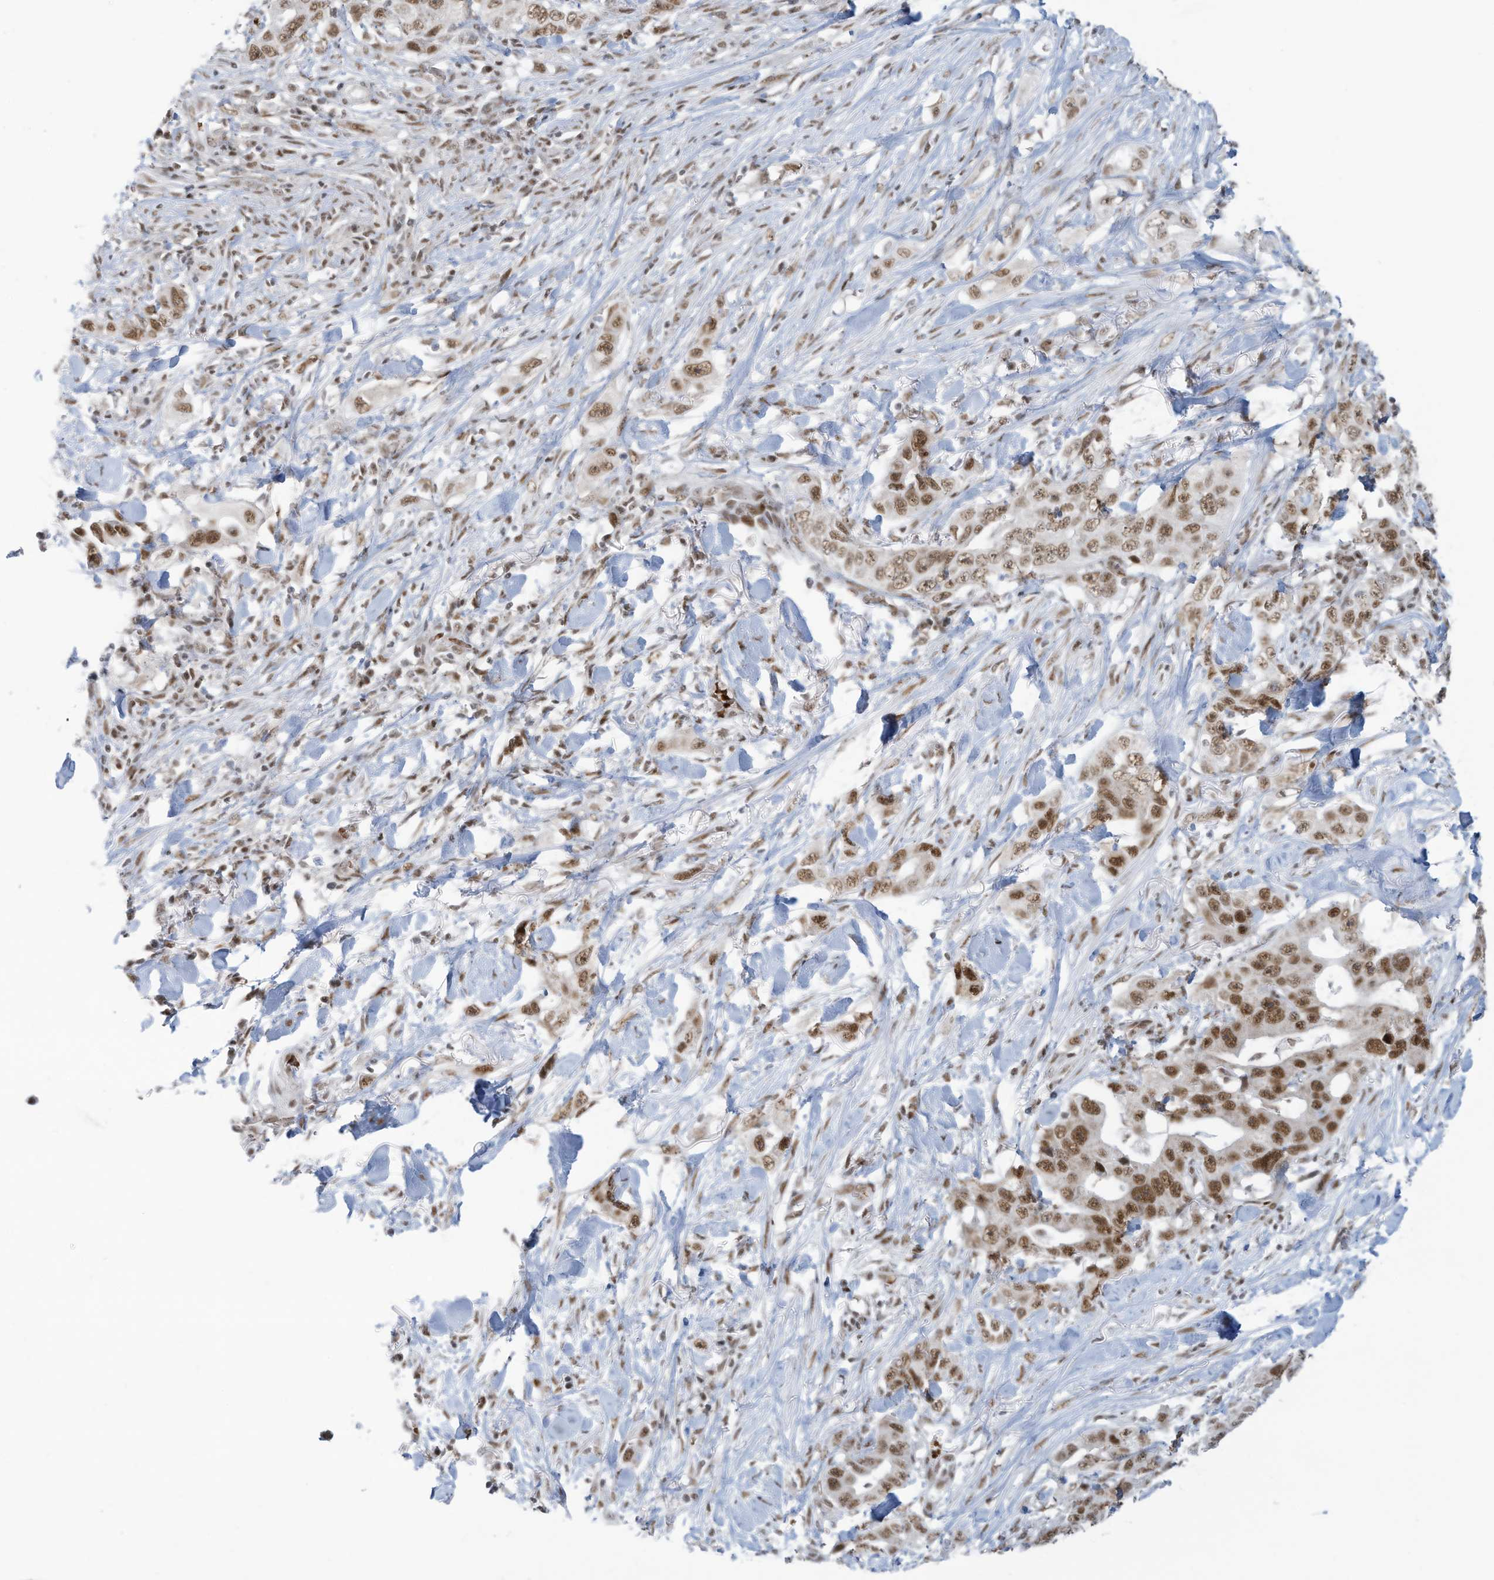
{"staining": {"intensity": "moderate", "quantity": ">75%", "location": "nuclear"}, "tissue": "lung cancer", "cell_type": "Tumor cells", "image_type": "cancer", "snomed": [{"axis": "morphology", "description": "Adenocarcinoma, NOS"}, {"axis": "topography", "description": "Lung"}], "caption": "Lung cancer (adenocarcinoma) was stained to show a protein in brown. There is medium levels of moderate nuclear staining in about >75% of tumor cells.", "gene": "ECT2L", "patient": {"sex": "female", "age": 51}}